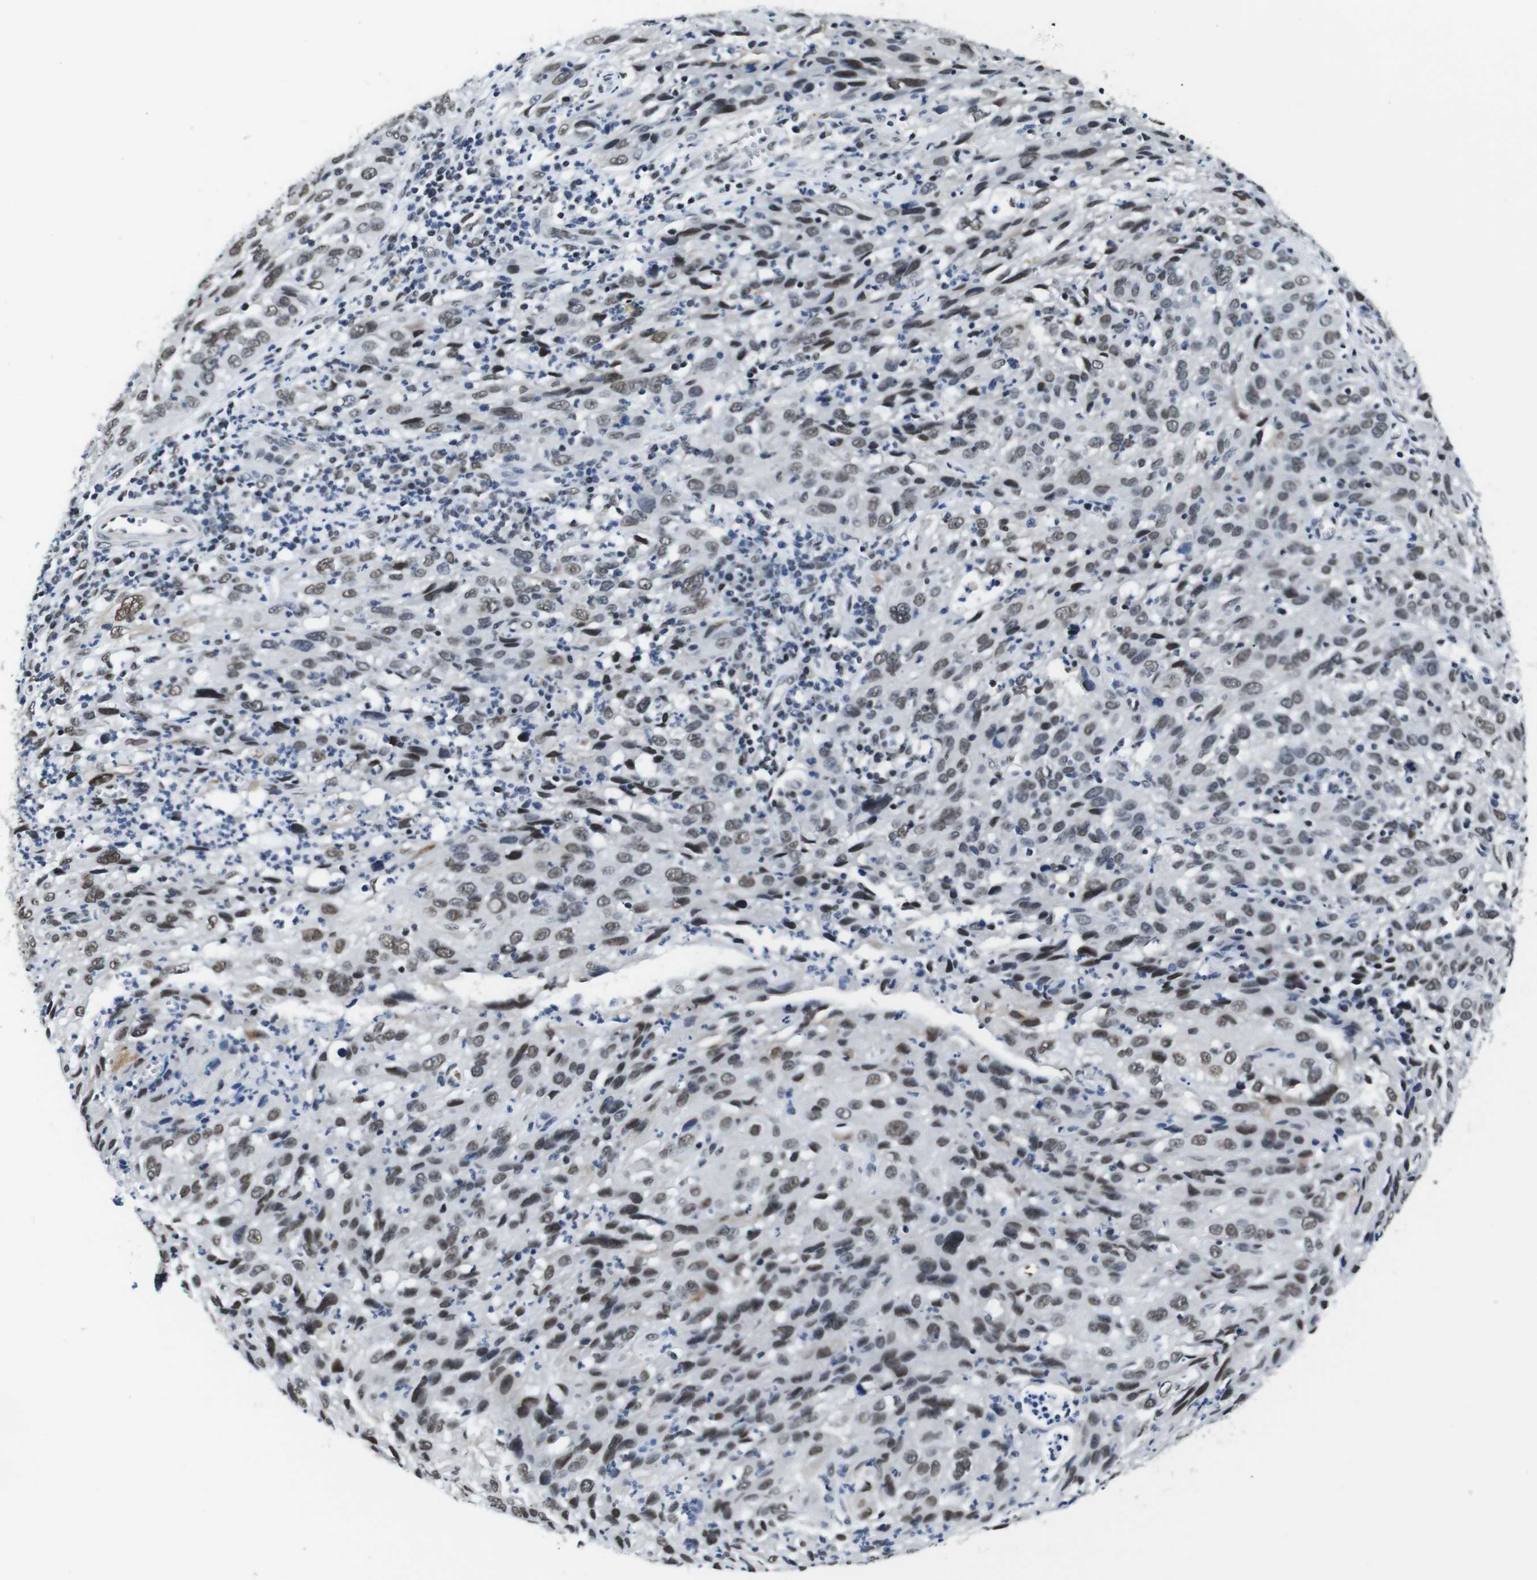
{"staining": {"intensity": "moderate", "quantity": "25%-75%", "location": "nuclear"}, "tissue": "cervical cancer", "cell_type": "Tumor cells", "image_type": "cancer", "snomed": [{"axis": "morphology", "description": "Squamous cell carcinoma, NOS"}, {"axis": "topography", "description": "Cervix"}], "caption": "The immunohistochemical stain labels moderate nuclear staining in tumor cells of cervical squamous cell carcinoma tissue. Immunohistochemistry stains the protein in brown and the nuclei are stained blue.", "gene": "ILDR2", "patient": {"sex": "female", "age": 32}}